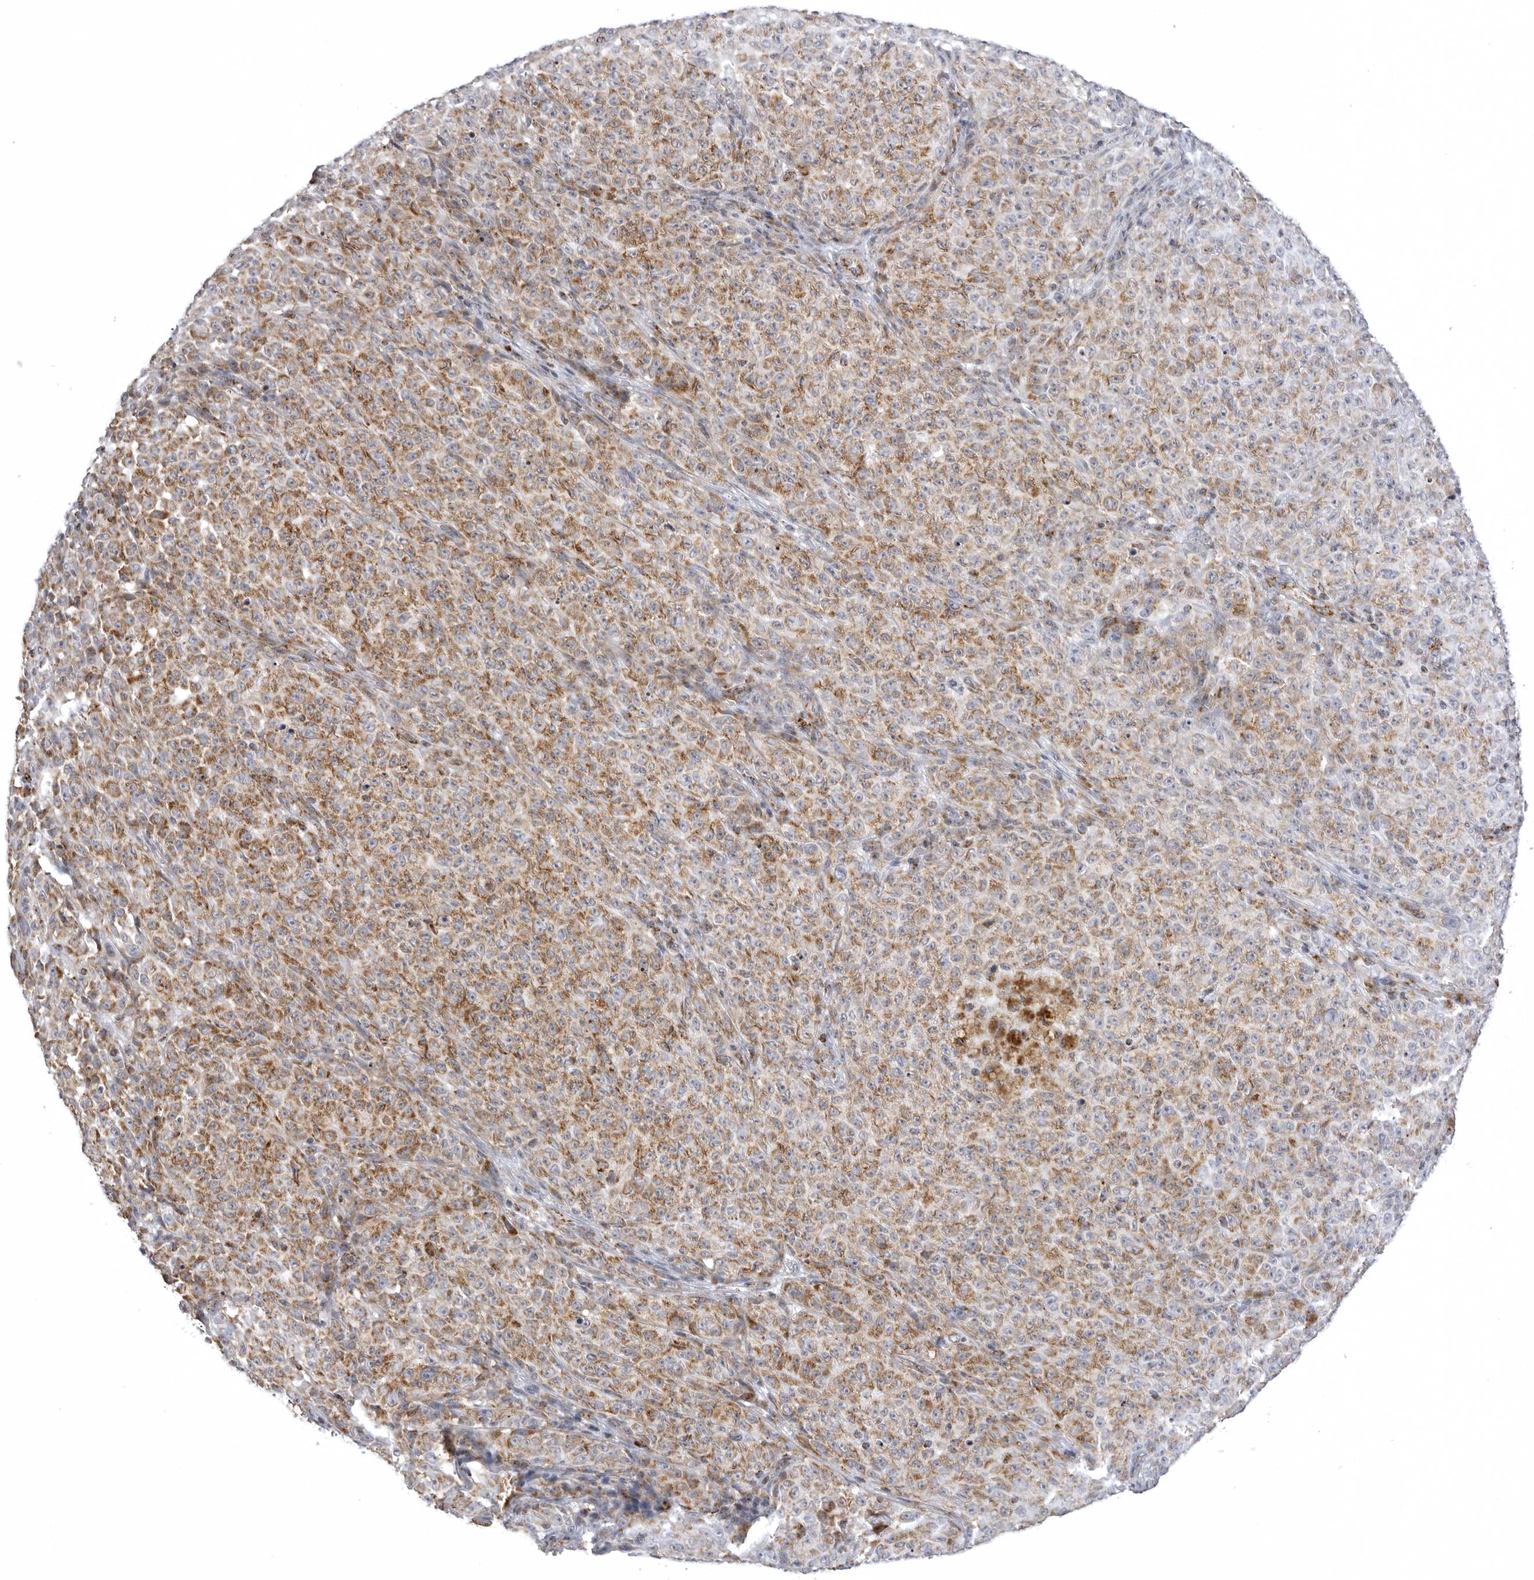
{"staining": {"intensity": "moderate", "quantity": ">75%", "location": "cytoplasmic/membranous"}, "tissue": "melanoma", "cell_type": "Tumor cells", "image_type": "cancer", "snomed": [{"axis": "morphology", "description": "Malignant melanoma, NOS"}, {"axis": "topography", "description": "Skin"}], "caption": "Protein expression analysis of human malignant melanoma reveals moderate cytoplasmic/membranous staining in approximately >75% of tumor cells.", "gene": "TUFM", "patient": {"sex": "female", "age": 82}}